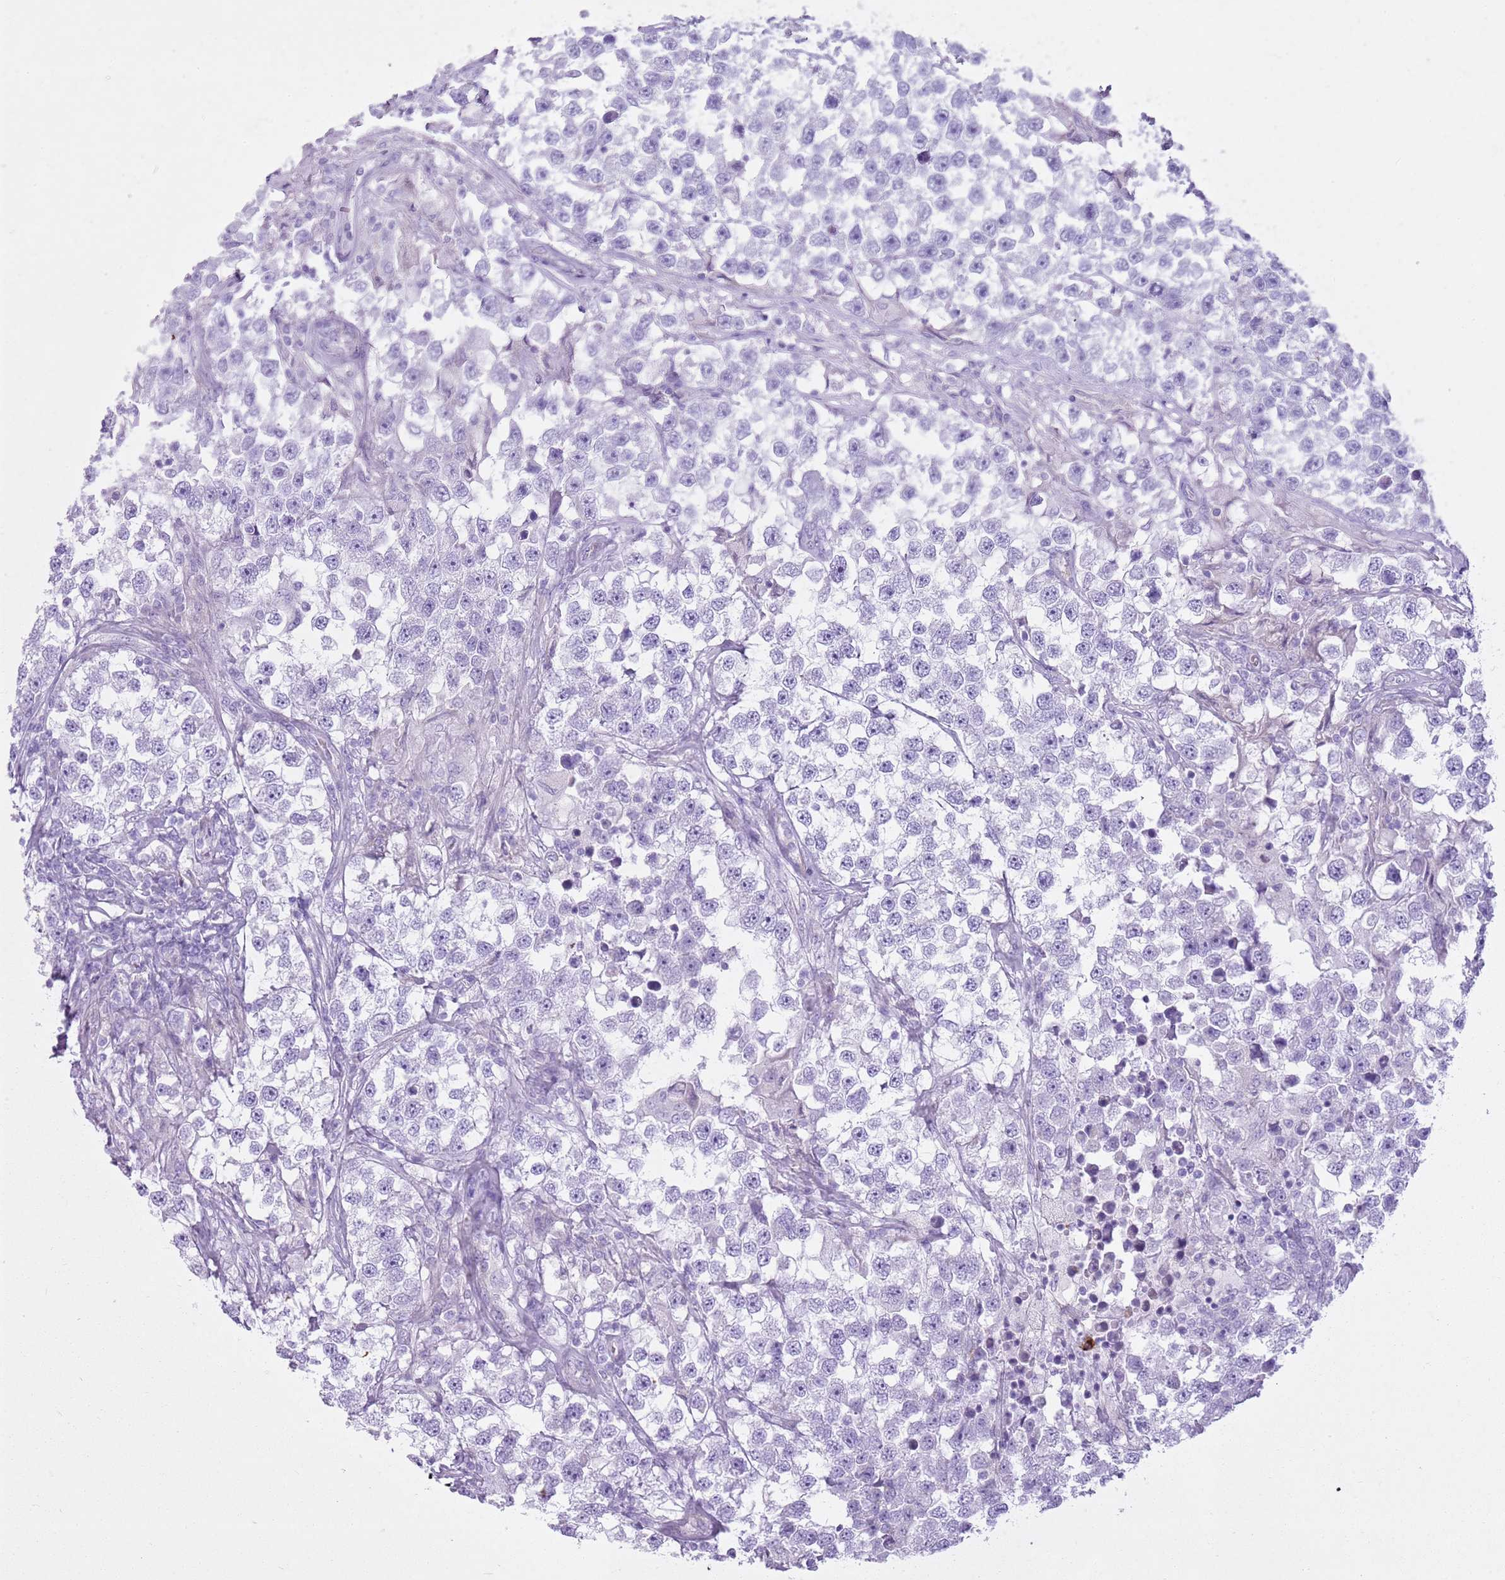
{"staining": {"intensity": "negative", "quantity": "none", "location": "none"}, "tissue": "testis cancer", "cell_type": "Tumor cells", "image_type": "cancer", "snomed": [{"axis": "morphology", "description": "Seminoma, NOS"}, {"axis": "topography", "description": "Testis"}], "caption": "Immunohistochemistry (IHC) micrograph of testis cancer (seminoma) stained for a protein (brown), which demonstrates no staining in tumor cells. (Stains: DAB IHC with hematoxylin counter stain, Microscopy: brightfield microscopy at high magnification).", "gene": "CD177", "patient": {"sex": "male", "age": 46}}